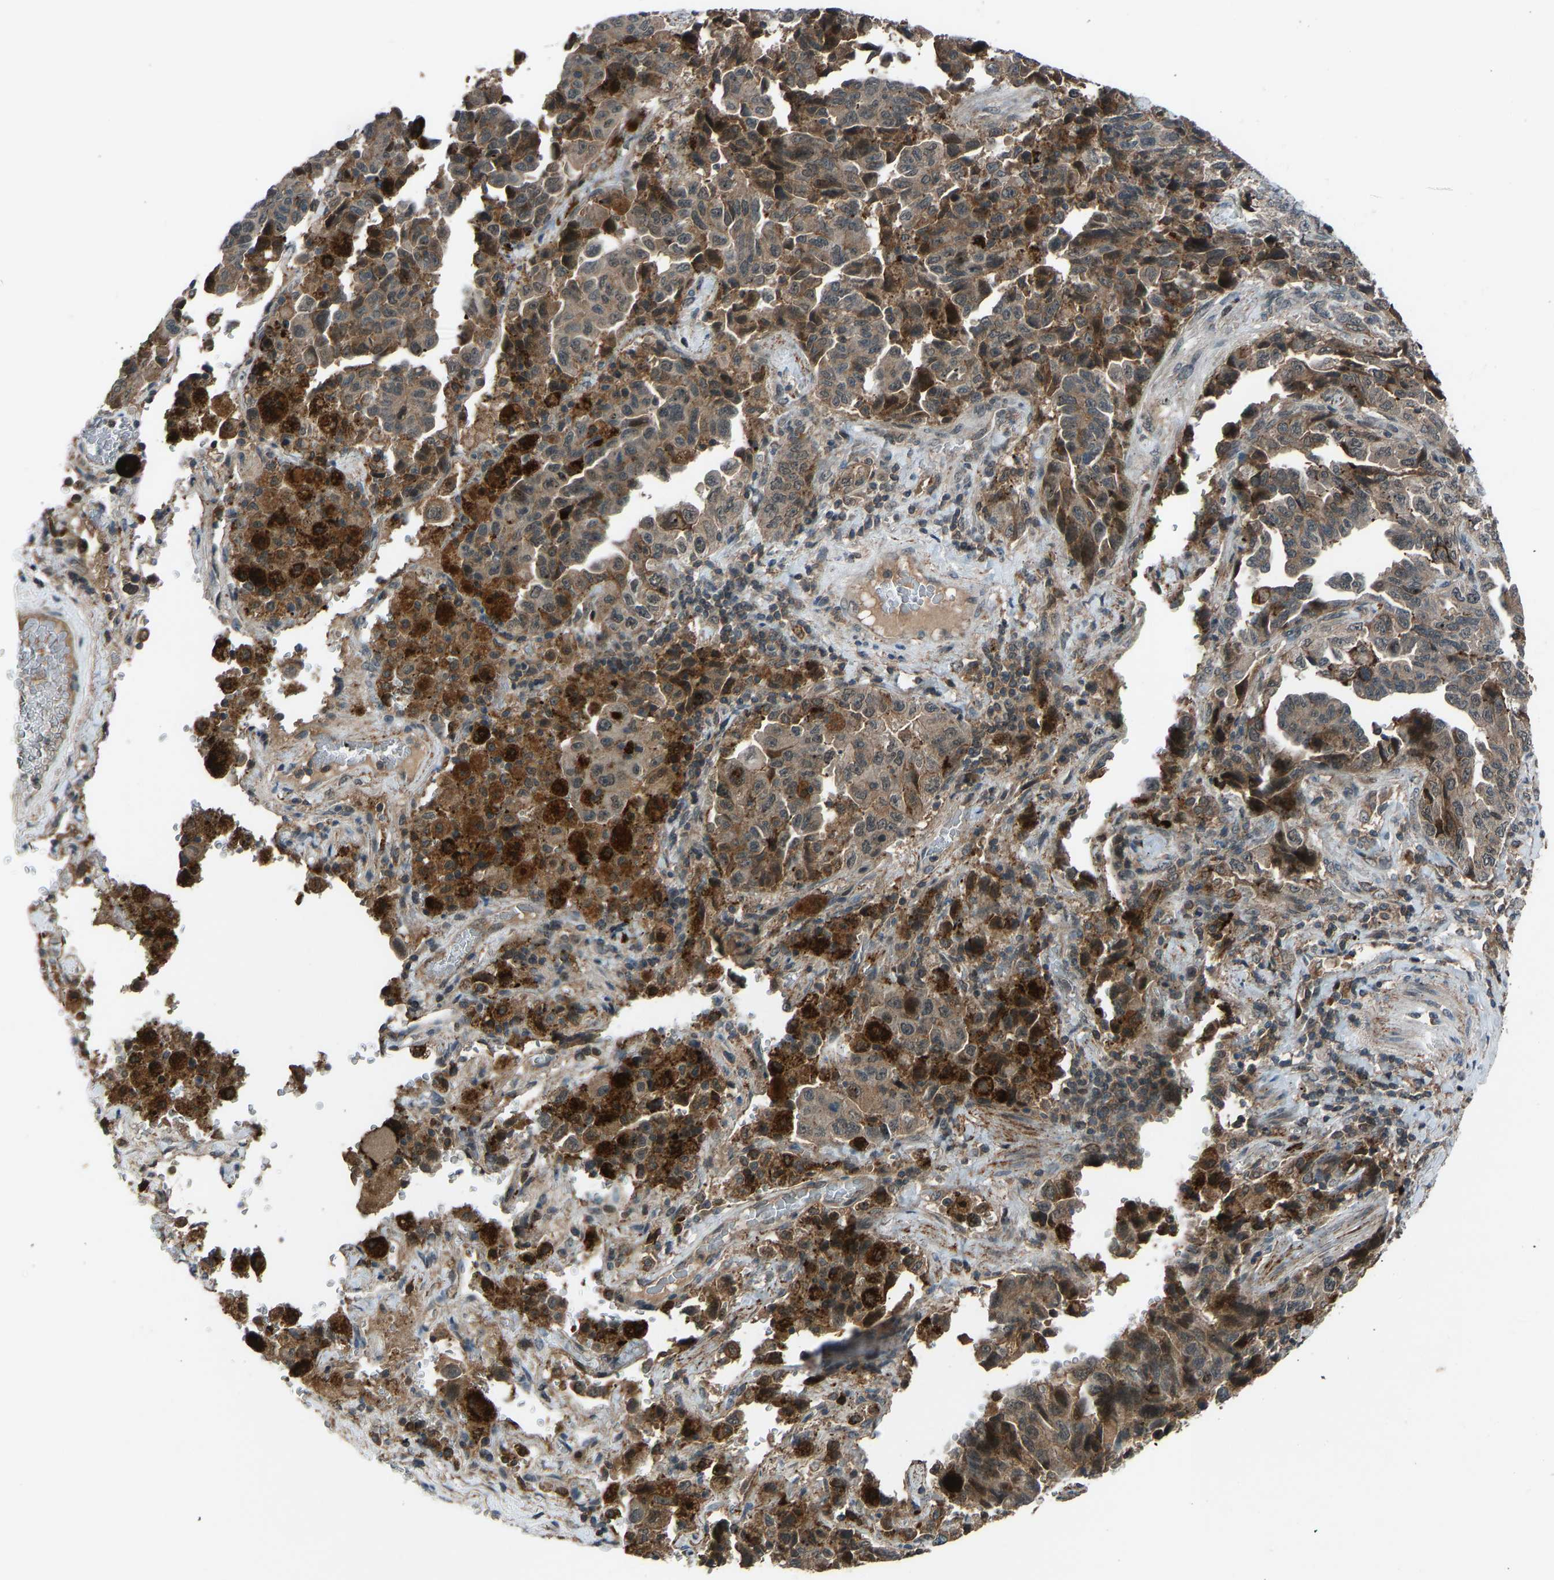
{"staining": {"intensity": "moderate", "quantity": ">75%", "location": "cytoplasmic/membranous"}, "tissue": "lung cancer", "cell_type": "Tumor cells", "image_type": "cancer", "snomed": [{"axis": "morphology", "description": "Adenocarcinoma, NOS"}, {"axis": "topography", "description": "Lung"}], "caption": "Tumor cells exhibit medium levels of moderate cytoplasmic/membranous expression in approximately >75% of cells in human lung cancer (adenocarcinoma). The protein of interest is stained brown, and the nuclei are stained in blue (DAB (3,3'-diaminobenzidine) IHC with brightfield microscopy, high magnification).", "gene": "SLC43A1", "patient": {"sex": "female", "age": 51}}